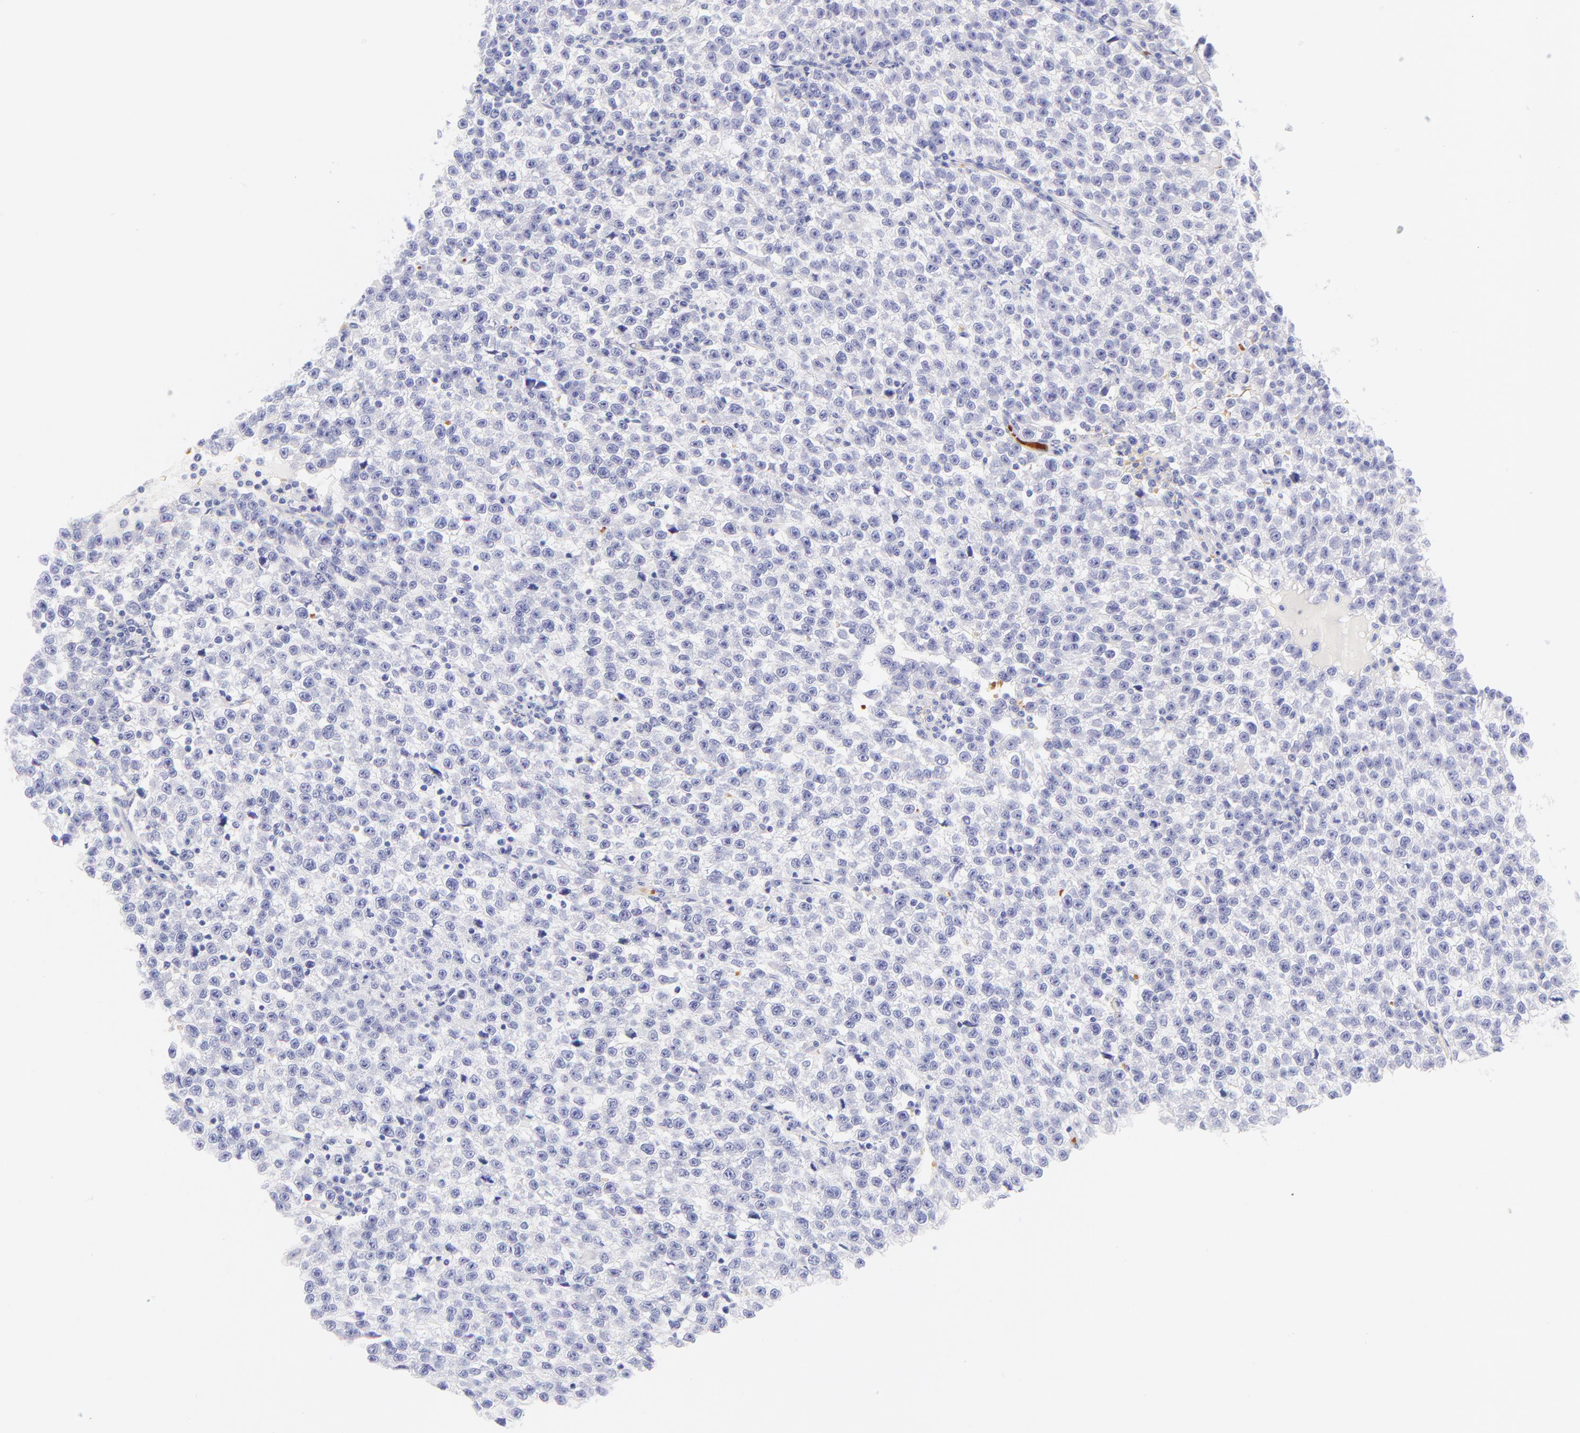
{"staining": {"intensity": "negative", "quantity": "none", "location": "none"}, "tissue": "testis cancer", "cell_type": "Tumor cells", "image_type": "cancer", "snomed": [{"axis": "morphology", "description": "Seminoma, NOS"}, {"axis": "topography", "description": "Testis"}], "caption": "A histopathology image of seminoma (testis) stained for a protein reveals no brown staining in tumor cells. The staining is performed using DAB (3,3'-diaminobenzidine) brown chromogen with nuclei counter-stained in using hematoxylin.", "gene": "FRMPD3", "patient": {"sex": "male", "age": 35}}